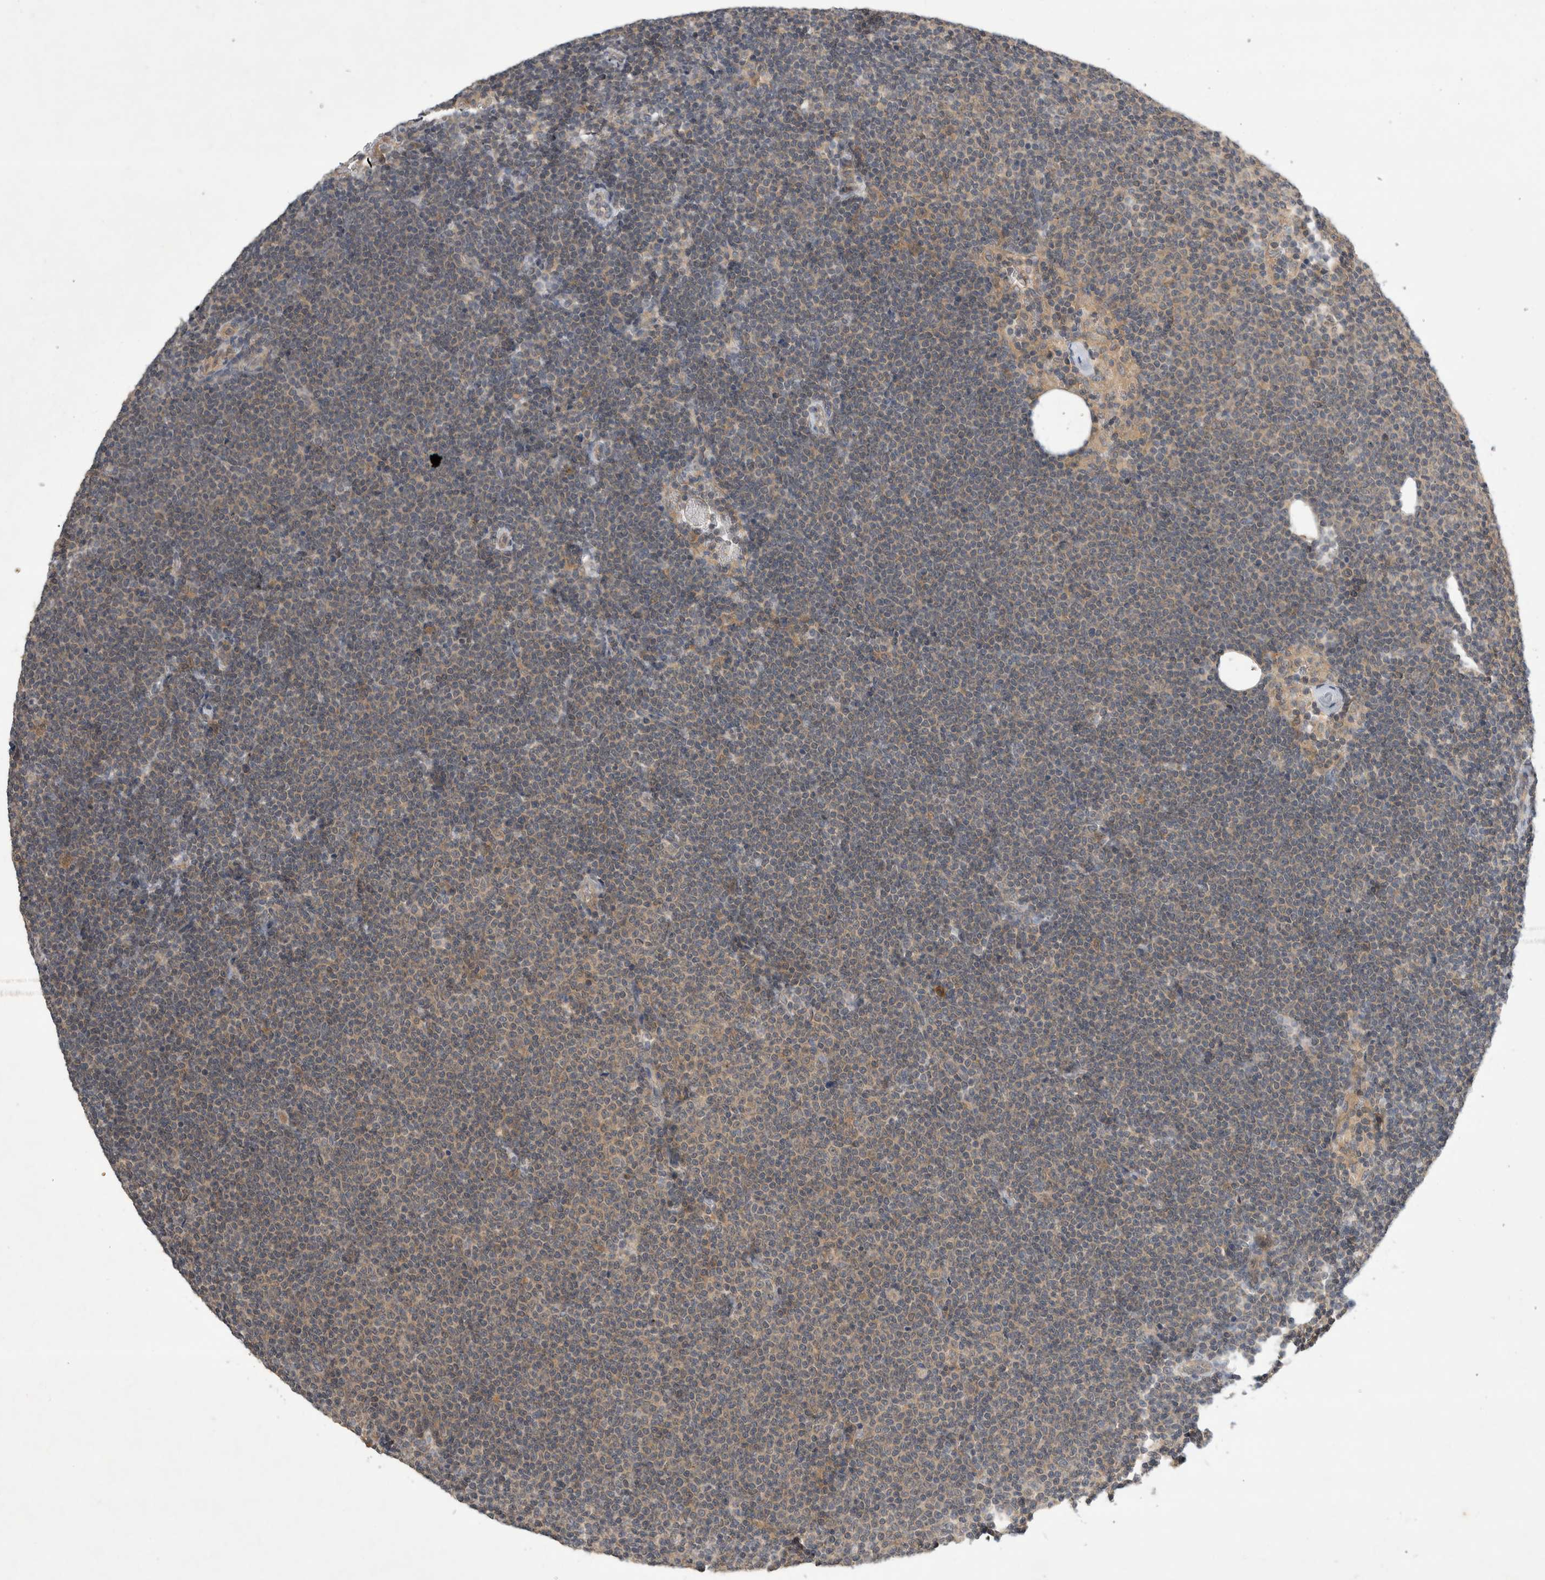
{"staining": {"intensity": "weak", "quantity": ">75%", "location": "cytoplasmic/membranous"}, "tissue": "lymphoma", "cell_type": "Tumor cells", "image_type": "cancer", "snomed": [{"axis": "morphology", "description": "Malignant lymphoma, non-Hodgkin's type, Low grade"}, {"axis": "topography", "description": "Lymph node"}], "caption": "About >75% of tumor cells in human malignant lymphoma, non-Hodgkin's type (low-grade) reveal weak cytoplasmic/membranous protein positivity as visualized by brown immunohistochemical staining.", "gene": "AASDHPPT", "patient": {"sex": "female", "age": 53}}